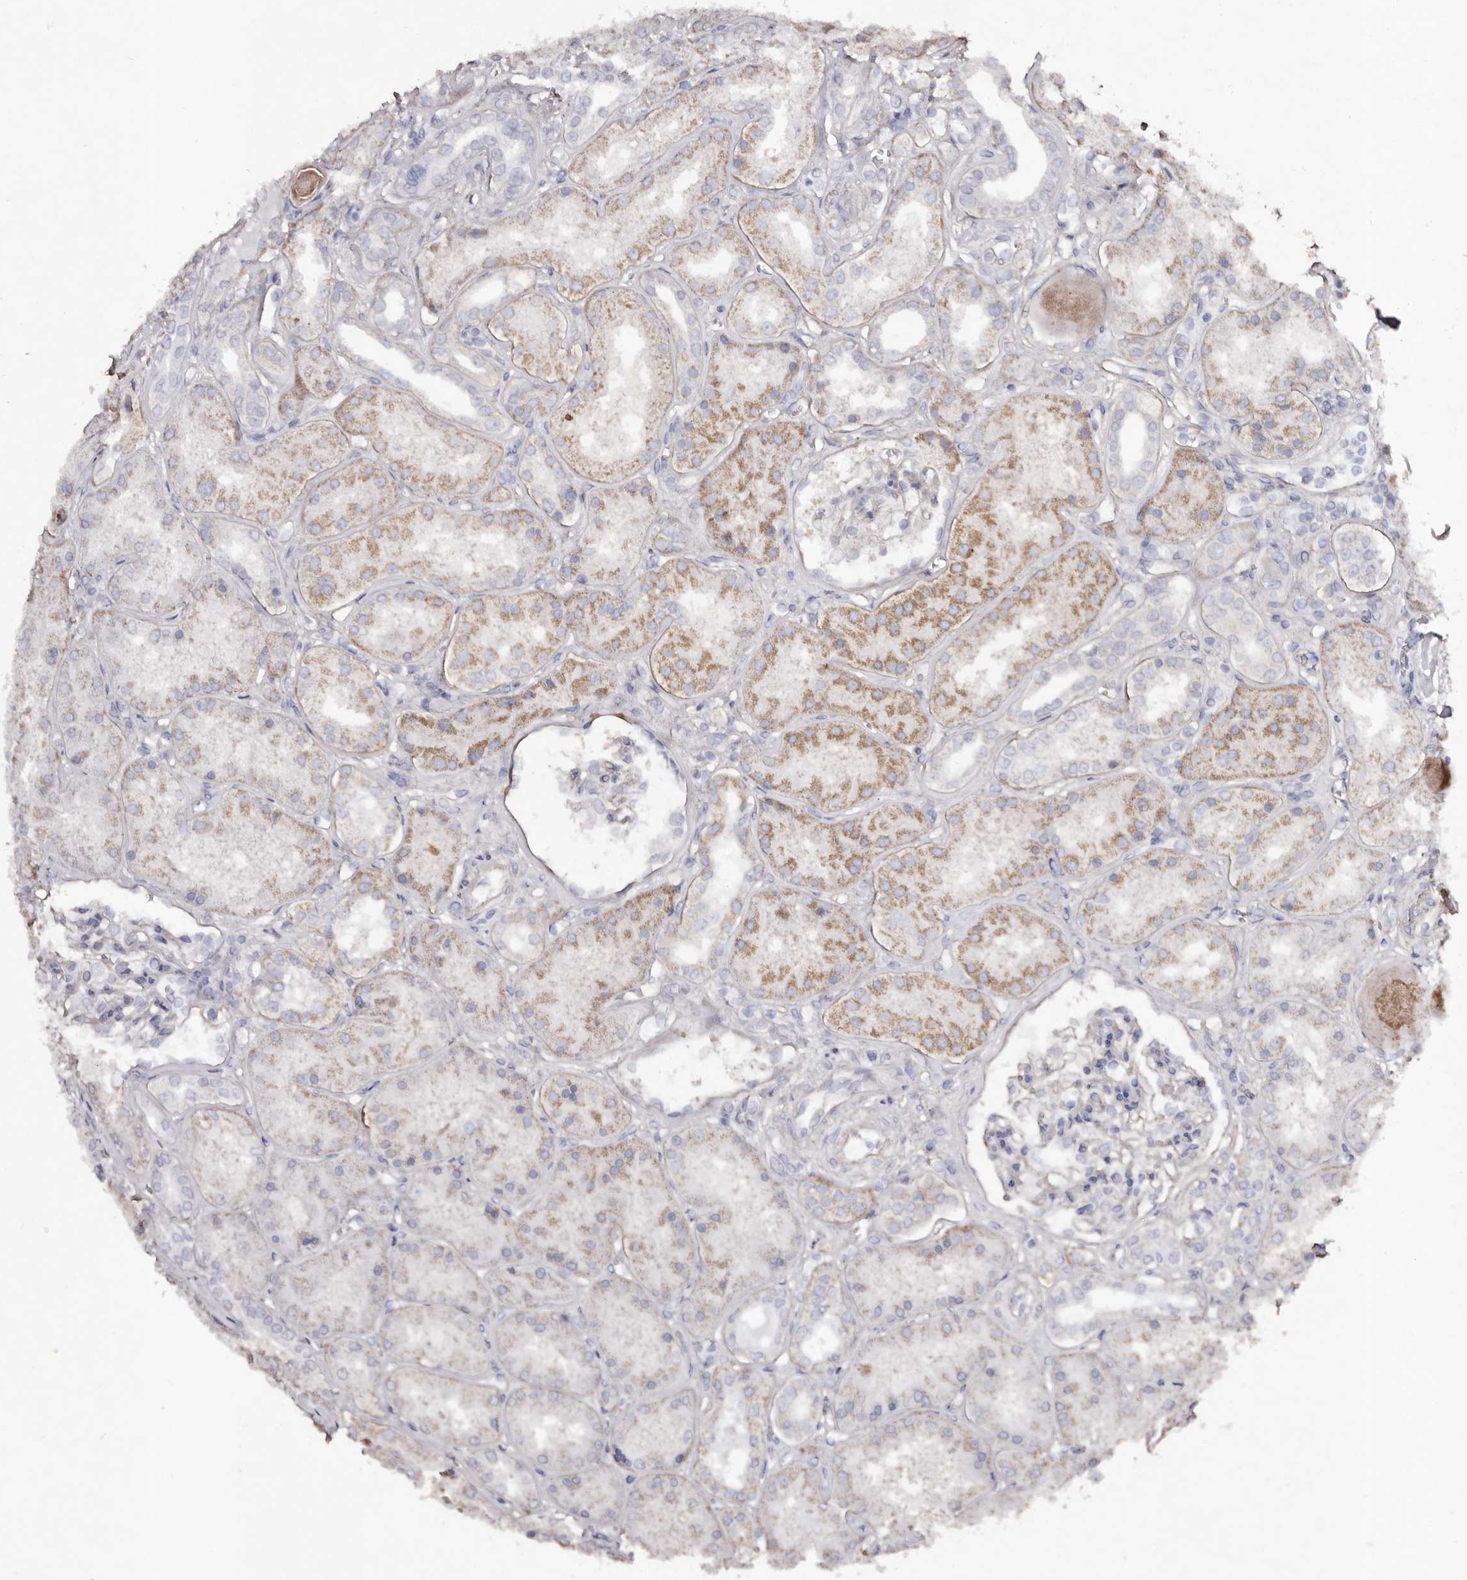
{"staining": {"intensity": "weak", "quantity": "25%-75%", "location": "cytoplasmic/membranous"}, "tissue": "kidney", "cell_type": "Cells in glomeruli", "image_type": "normal", "snomed": [{"axis": "morphology", "description": "Normal tissue, NOS"}, {"axis": "topography", "description": "Kidney"}], "caption": "Human kidney stained with a brown dye shows weak cytoplasmic/membranous positive positivity in about 25%-75% of cells in glomeruli.", "gene": "MACC1", "patient": {"sex": "female", "age": 56}}